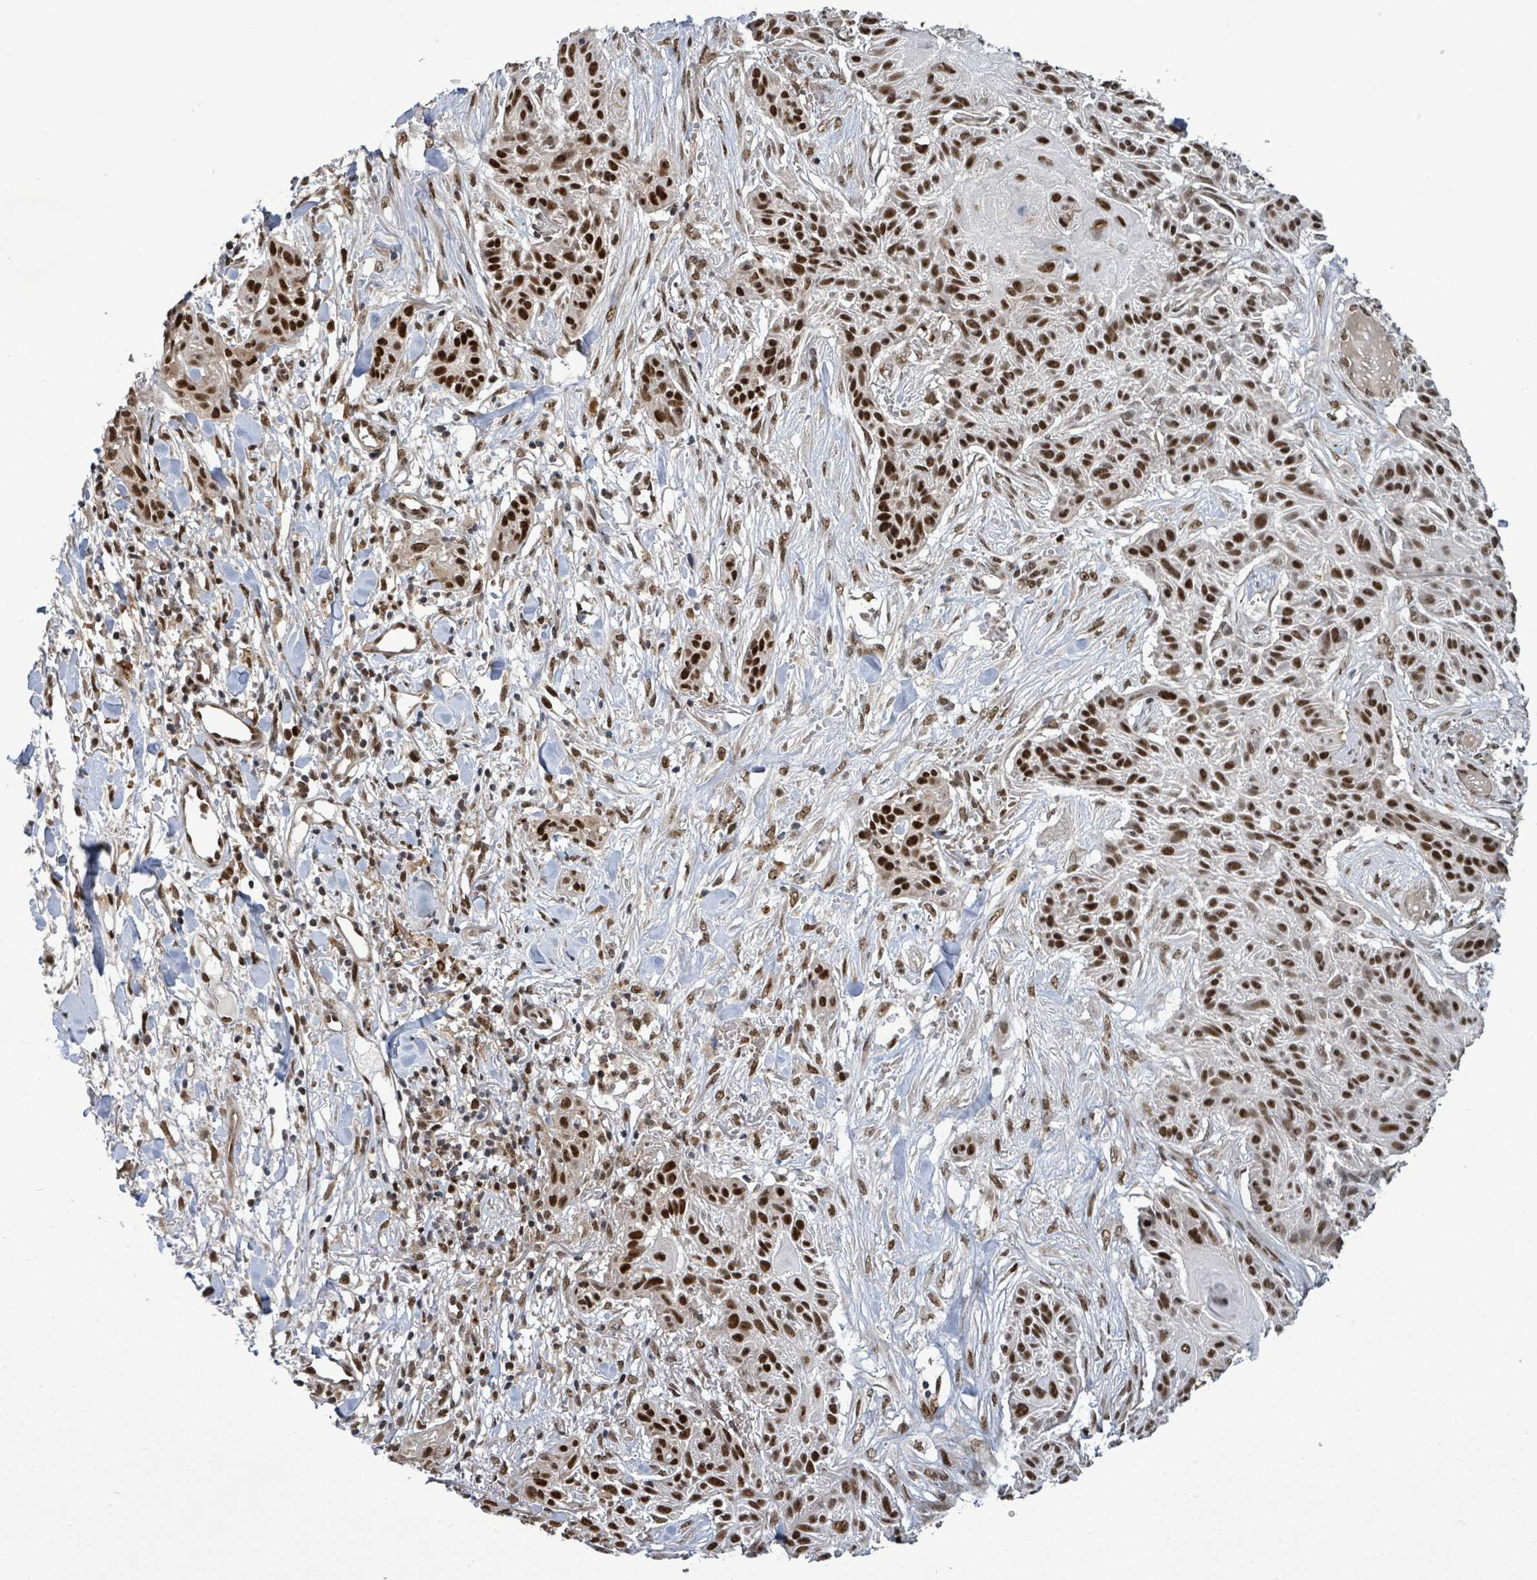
{"staining": {"intensity": "strong", "quantity": ">75%", "location": "nuclear"}, "tissue": "skin cancer", "cell_type": "Tumor cells", "image_type": "cancer", "snomed": [{"axis": "morphology", "description": "Squamous cell carcinoma, NOS"}, {"axis": "topography", "description": "Skin"}], "caption": "Immunohistochemistry (IHC) staining of skin cancer, which shows high levels of strong nuclear staining in about >75% of tumor cells indicating strong nuclear protein expression. The staining was performed using DAB (brown) for protein detection and nuclei were counterstained in hematoxylin (blue).", "gene": "PATZ1", "patient": {"sex": "male", "age": 86}}